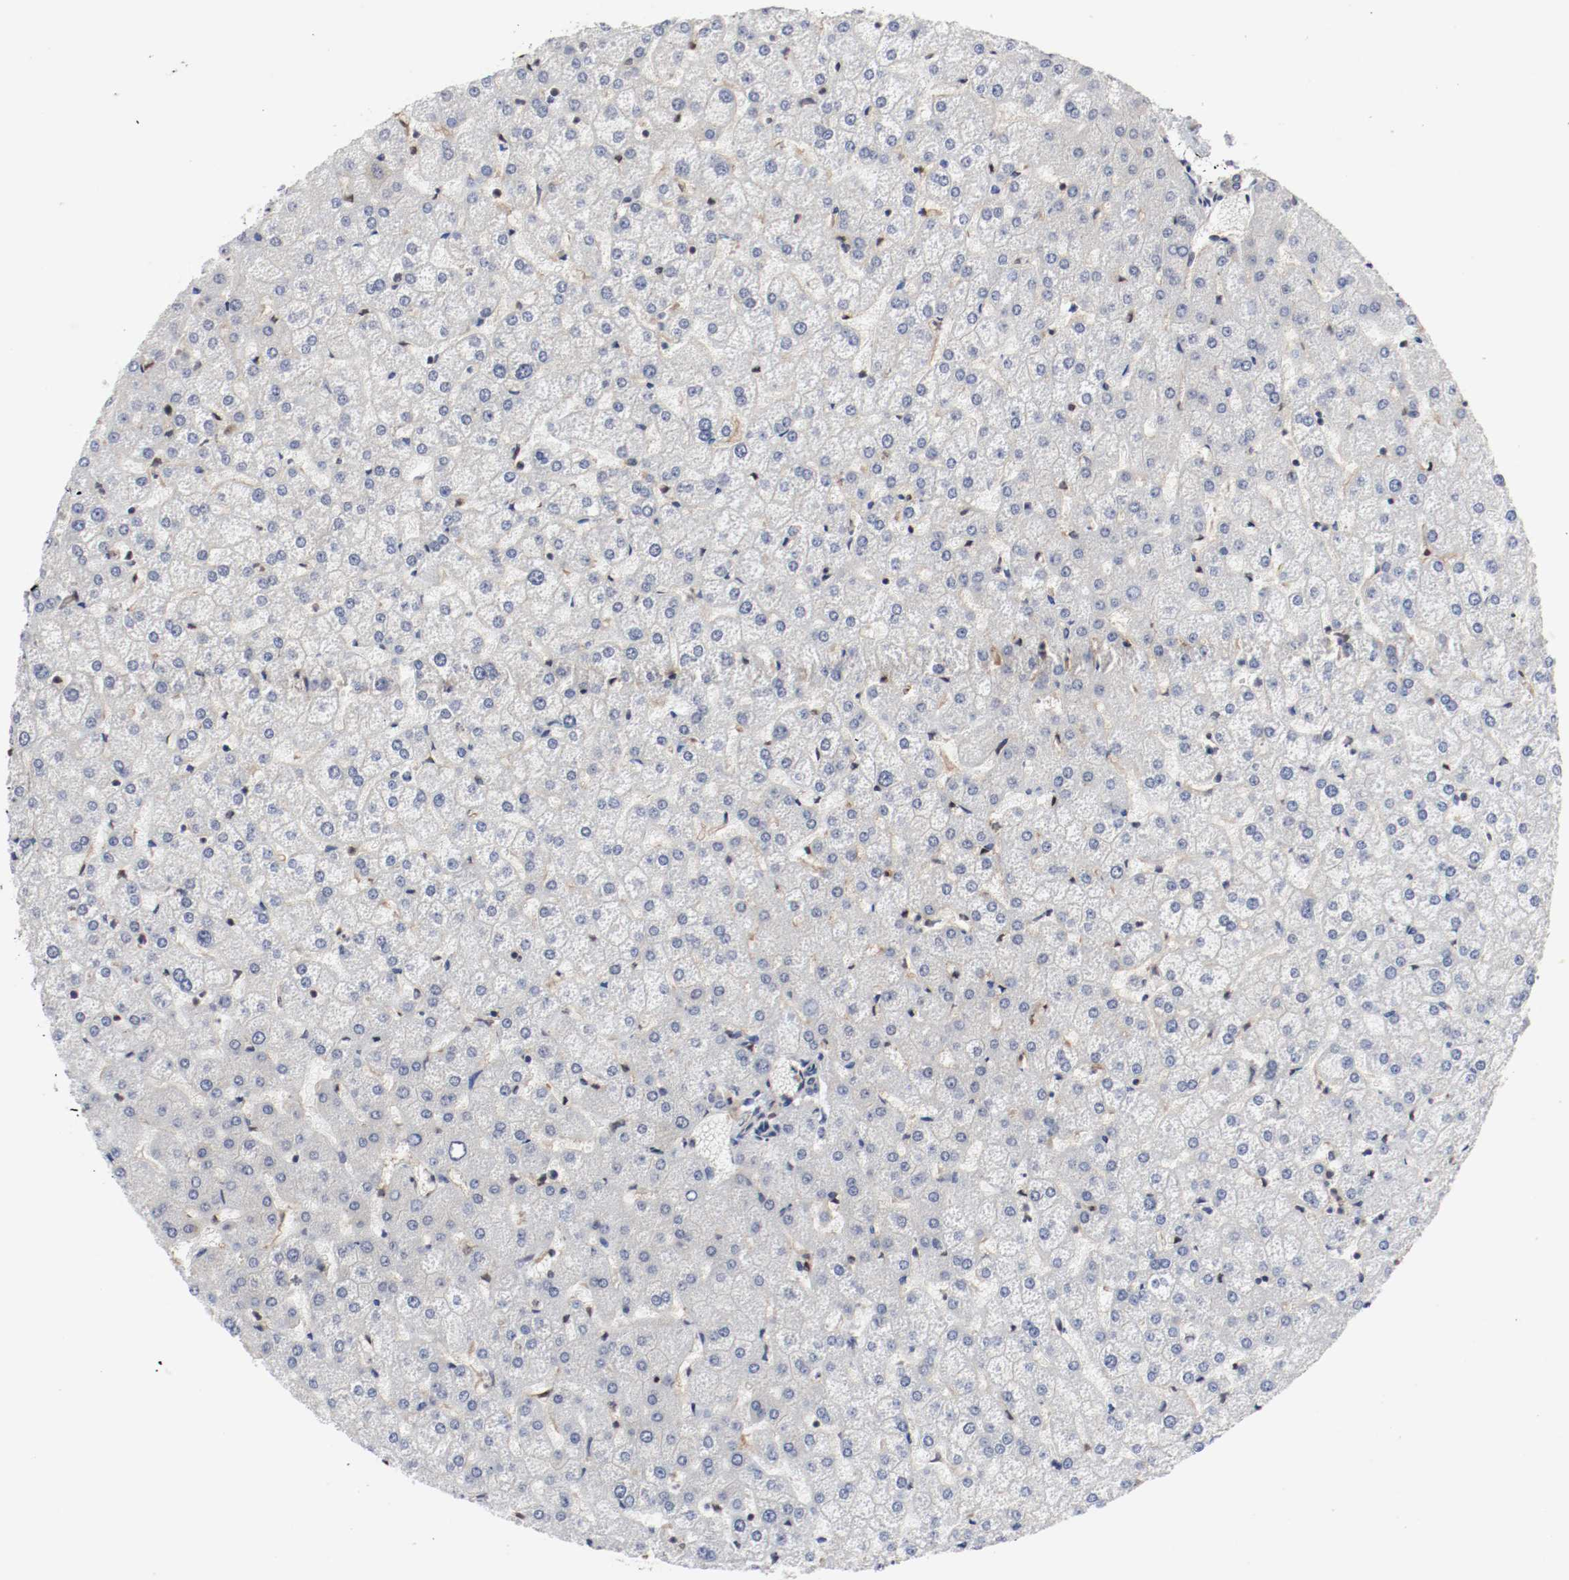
{"staining": {"intensity": "negative", "quantity": "none", "location": "none"}, "tissue": "liver", "cell_type": "Cholangiocytes", "image_type": "normal", "snomed": [{"axis": "morphology", "description": "Normal tissue, NOS"}, {"axis": "topography", "description": "Liver"}], "caption": "Immunohistochemistry (IHC) photomicrograph of benign human liver stained for a protein (brown), which exhibits no expression in cholangiocytes.", "gene": "AFG3L2", "patient": {"sex": "female", "age": 32}}